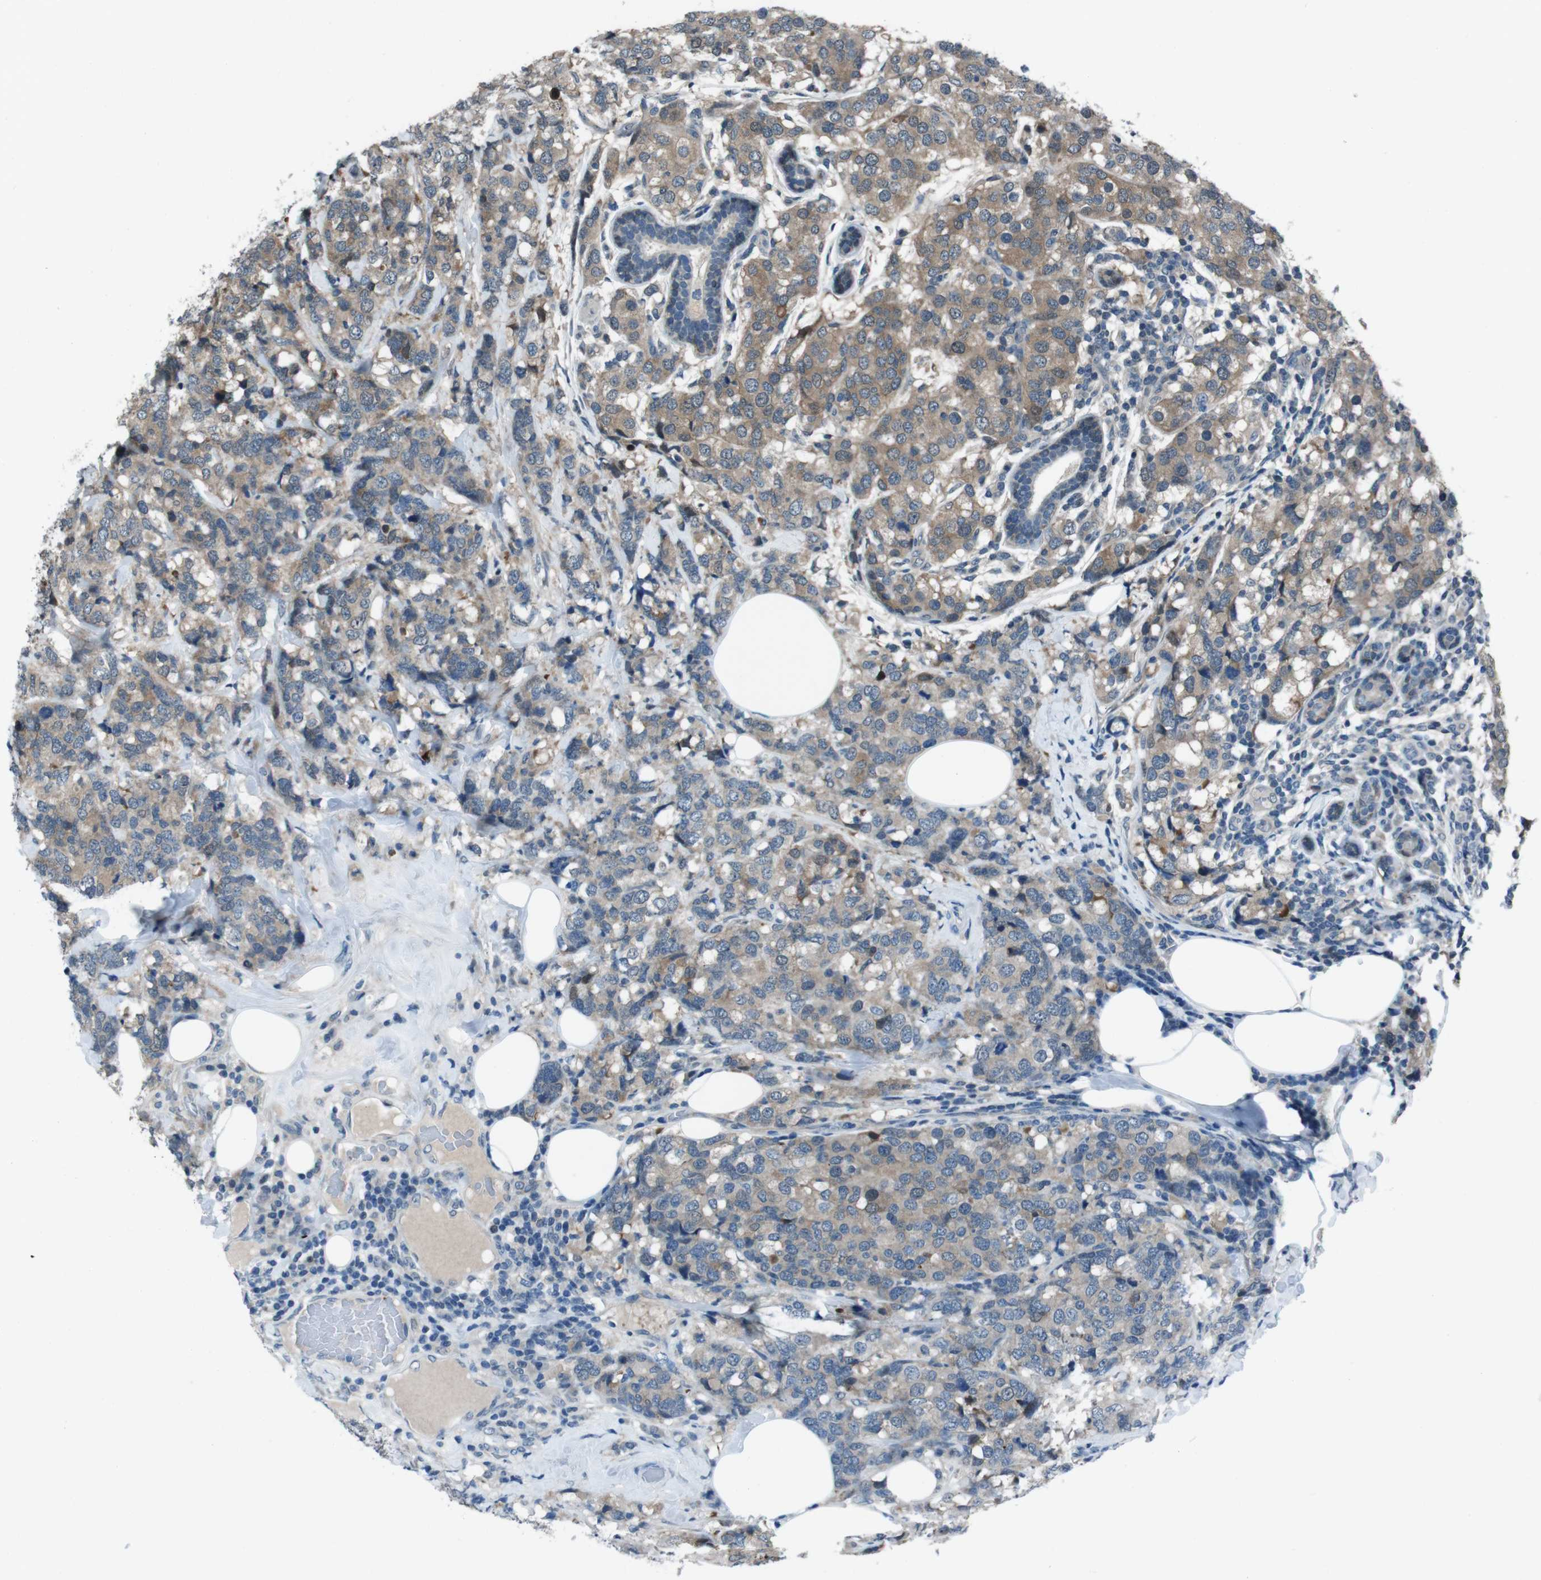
{"staining": {"intensity": "moderate", "quantity": ">75%", "location": "cytoplasmic/membranous"}, "tissue": "breast cancer", "cell_type": "Tumor cells", "image_type": "cancer", "snomed": [{"axis": "morphology", "description": "Lobular carcinoma"}, {"axis": "topography", "description": "Breast"}], "caption": "Breast lobular carcinoma was stained to show a protein in brown. There is medium levels of moderate cytoplasmic/membranous expression in approximately >75% of tumor cells.", "gene": "LRP5", "patient": {"sex": "female", "age": 59}}